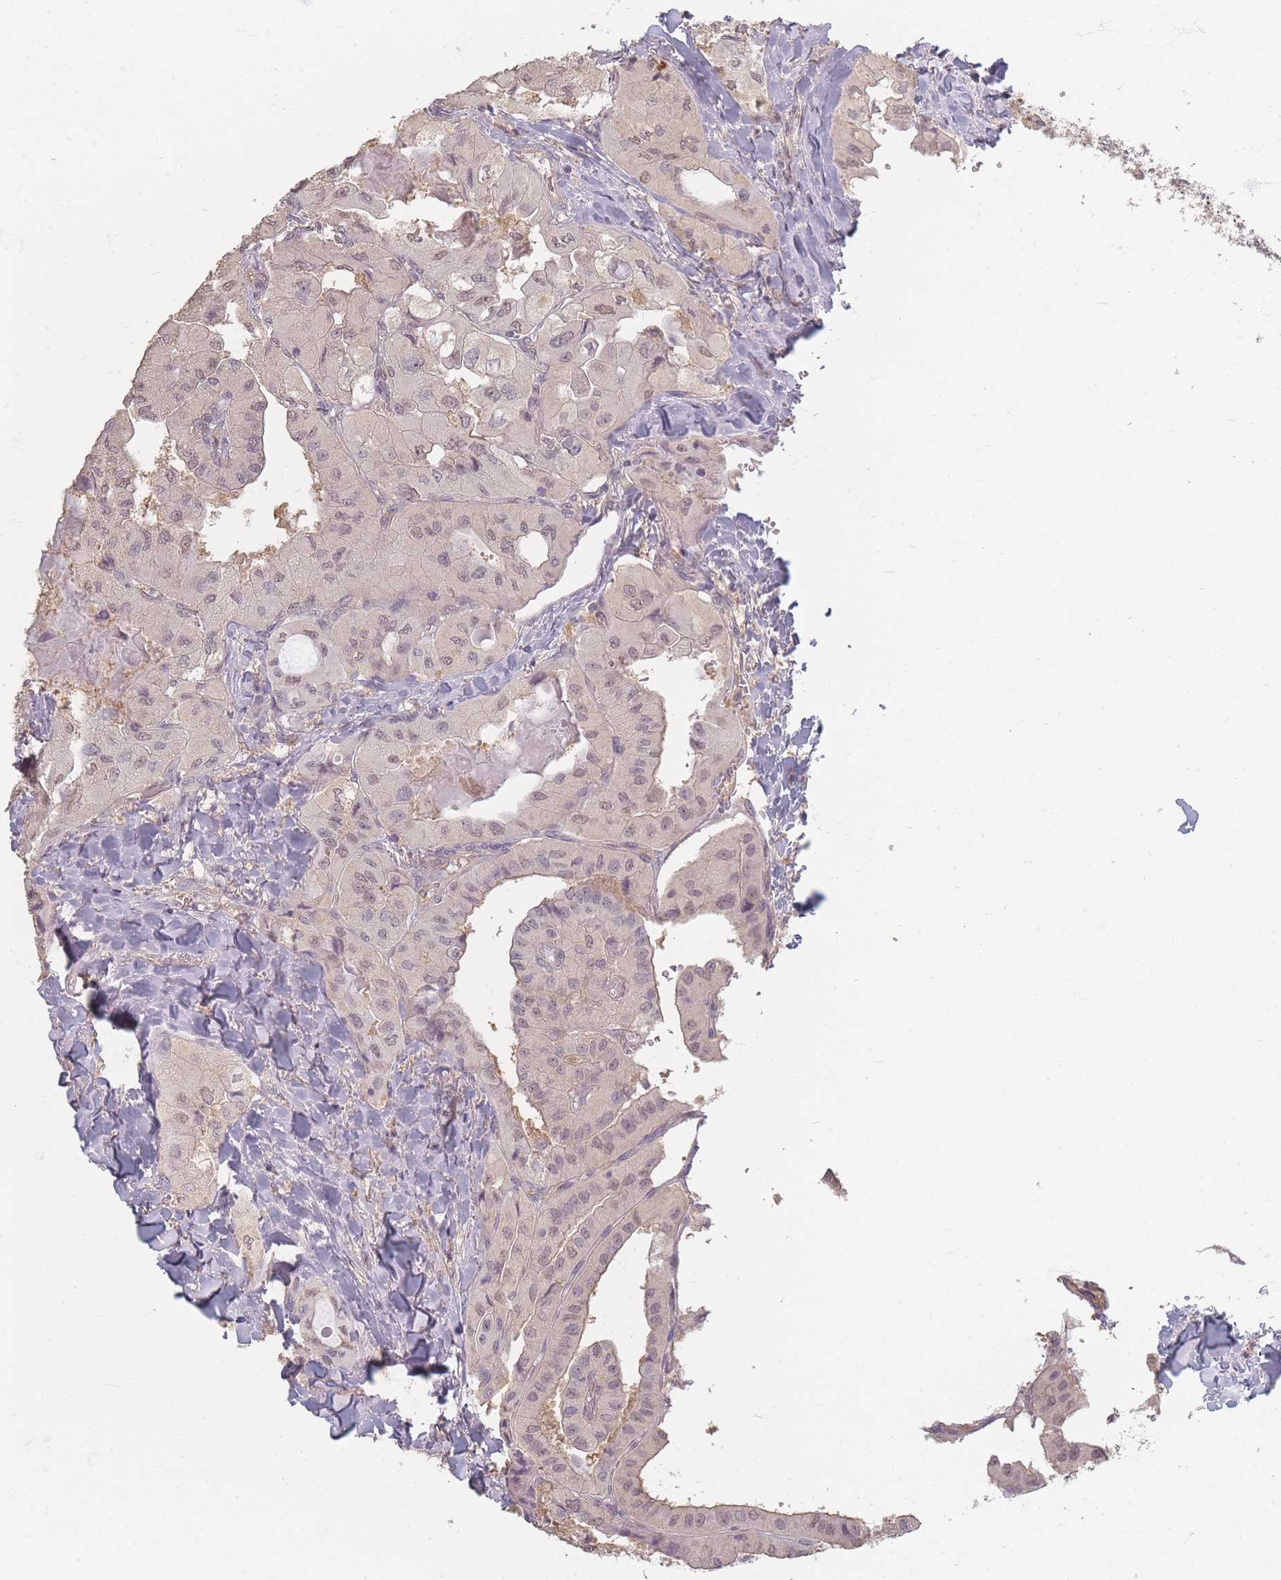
{"staining": {"intensity": "weak", "quantity": "<25%", "location": "nuclear"}, "tissue": "thyroid cancer", "cell_type": "Tumor cells", "image_type": "cancer", "snomed": [{"axis": "morphology", "description": "Normal tissue, NOS"}, {"axis": "morphology", "description": "Papillary adenocarcinoma, NOS"}, {"axis": "topography", "description": "Thyroid gland"}], "caption": "A photomicrograph of human thyroid cancer is negative for staining in tumor cells.", "gene": "RFTN1", "patient": {"sex": "female", "age": 59}}